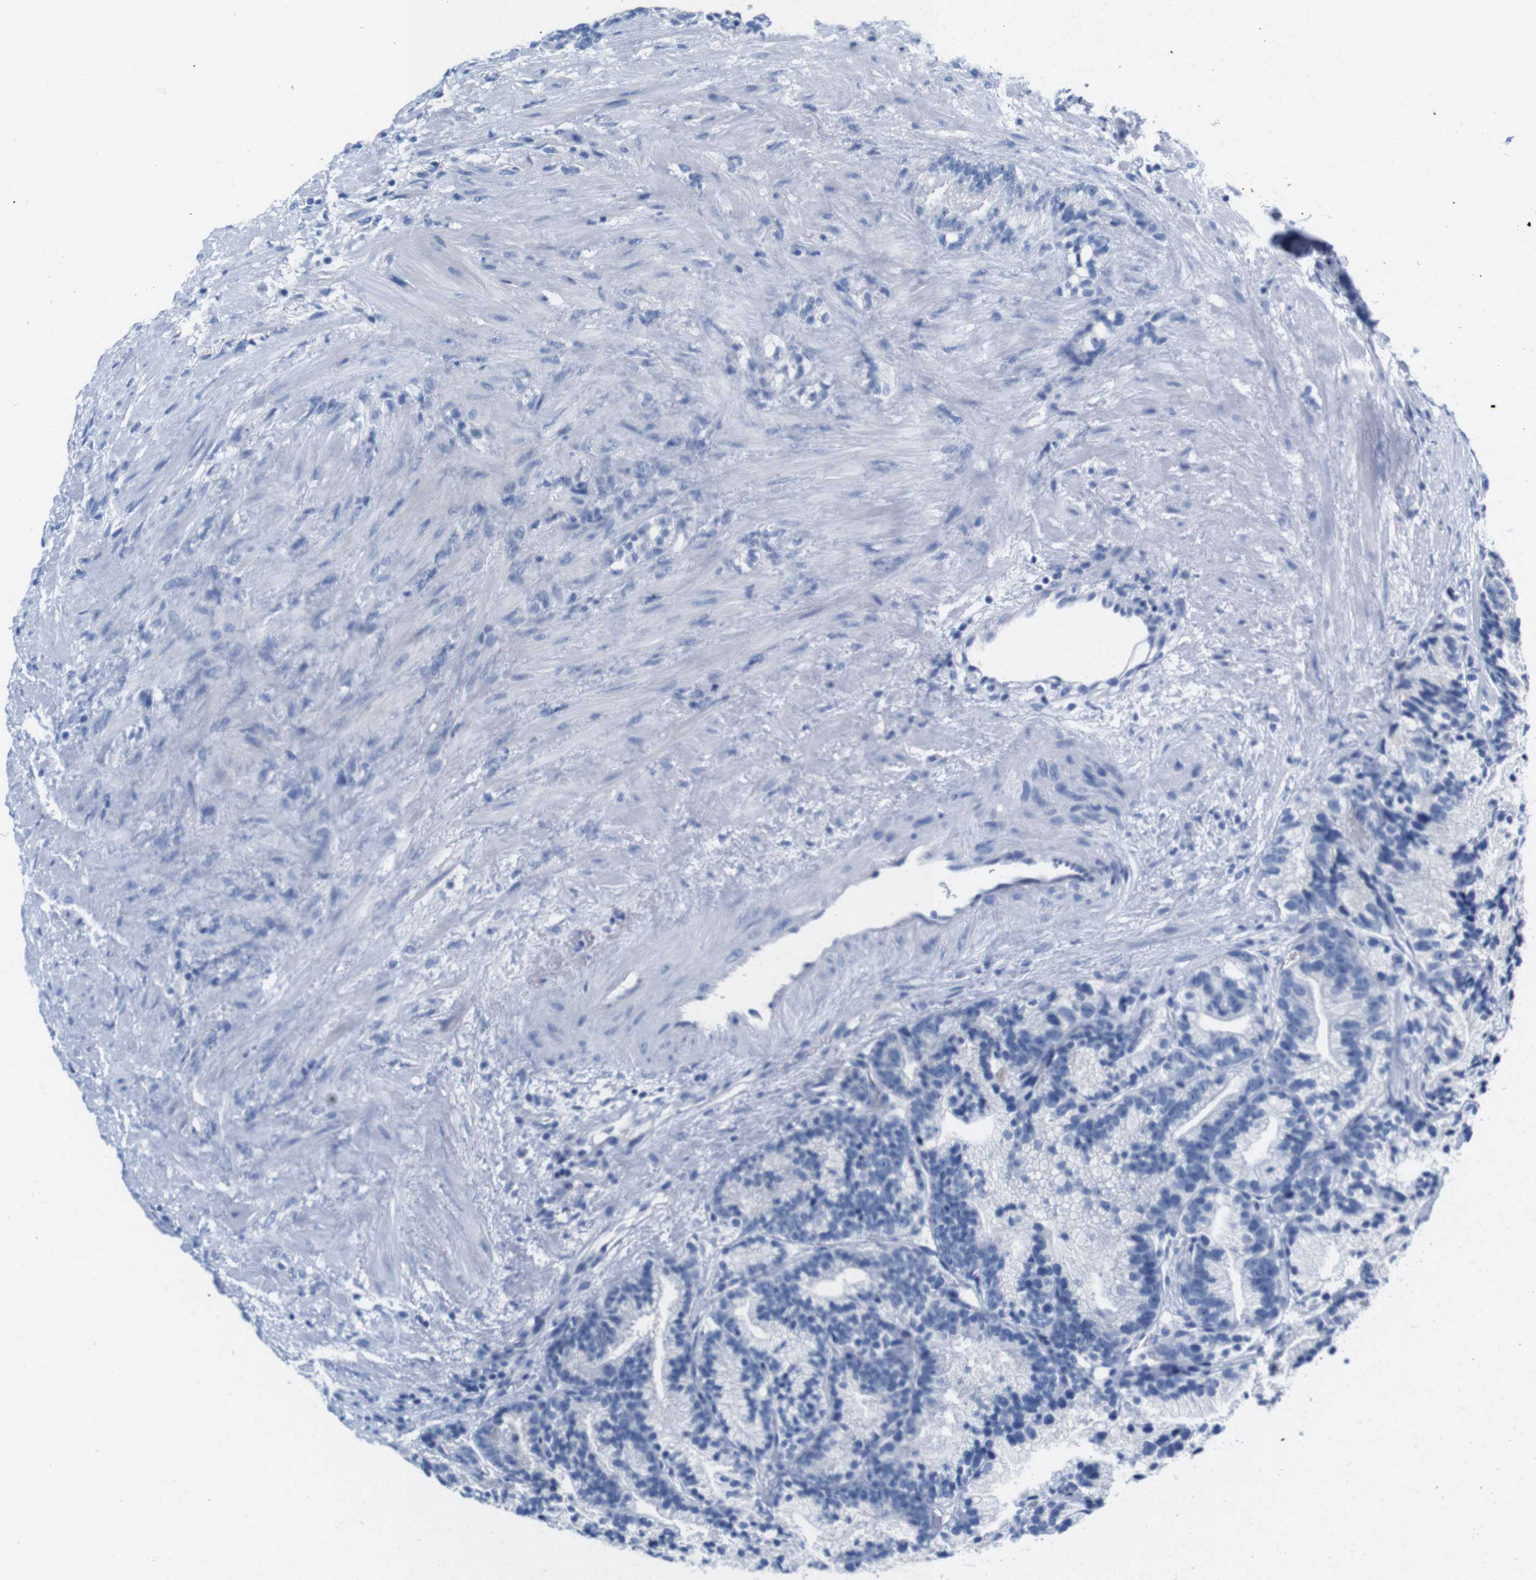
{"staining": {"intensity": "negative", "quantity": "none", "location": "none"}, "tissue": "prostate cancer", "cell_type": "Tumor cells", "image_type": "cancer", "snomed": [{"axis": "morphology", "description": "Adenocarcinoma, Low grade"}, {"axis": "topography", "description": "Prostate"}], "caption": "IHC photomicrograph of human low-grade adenocarcinoma (prostate) stained for a protein (brown), which reveals no positivity in tumor cells.", "gene": "IGSF8", "patient": {"sex": "male", "age": 89}}